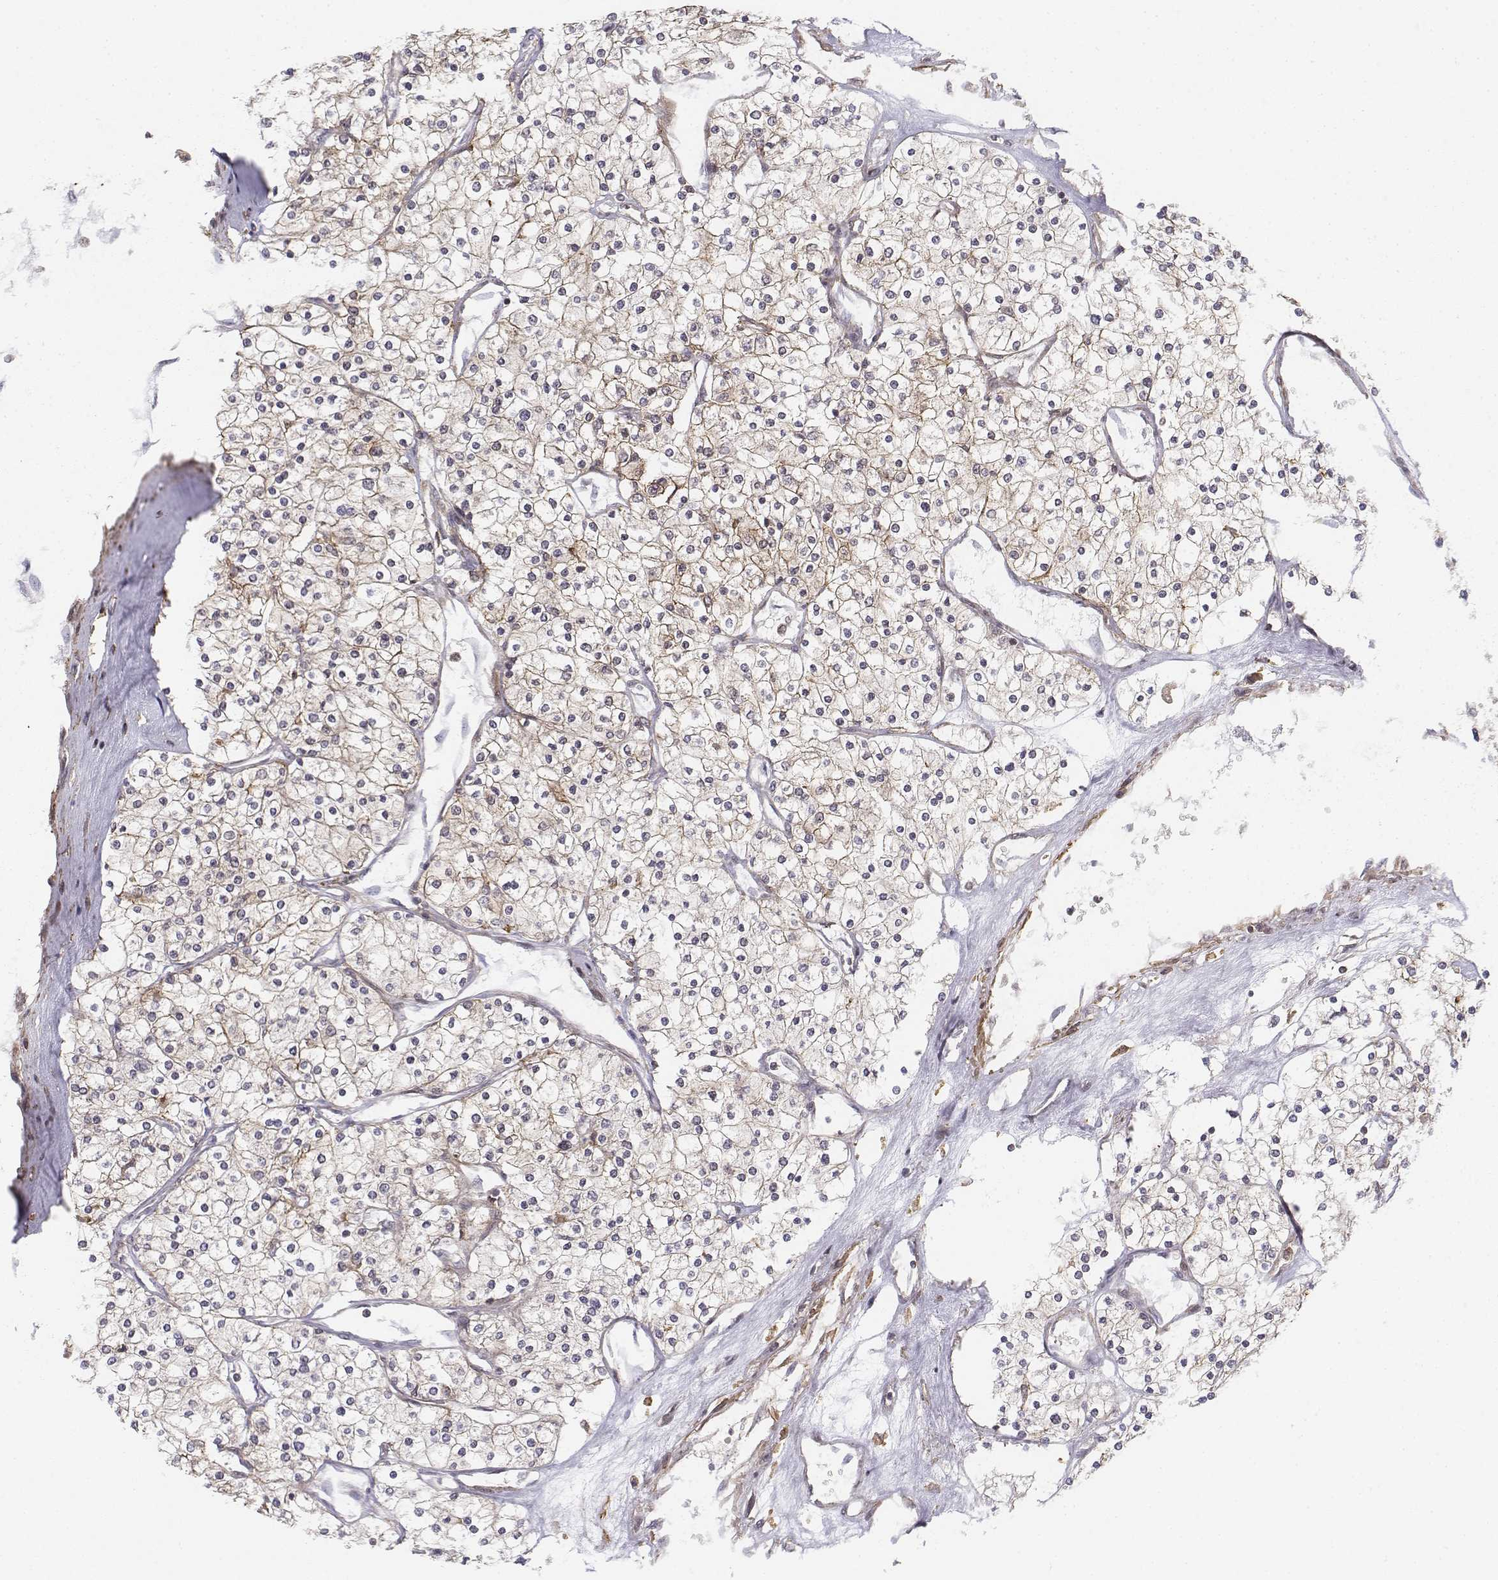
{"staining": {"intensity": "weak", "quantity": "<25%", "location": "cytoplasmic/membranous"}, "tissue": "renal cancer", "cell_type": "Tumor cells", "image_type": "cancer", "snomed": [{"axis": "morphology", "description": "Adenocarcinoma, NOS"}, {"axis": "topography", "description": "Kidney"}], "caption": "A high-resolution photomicrograph shows immunohistochemistry staining of renal adenocarcinoma, which reveals no significant expression in tumor cells. The staining is performed using DAB (3,3'-diaminobenzidine) brown chromogen with nuclei counter-stained in using hematoxylin.", "gene": "ZFYVE19", "patient": {"sex": "male", "age": 80}}